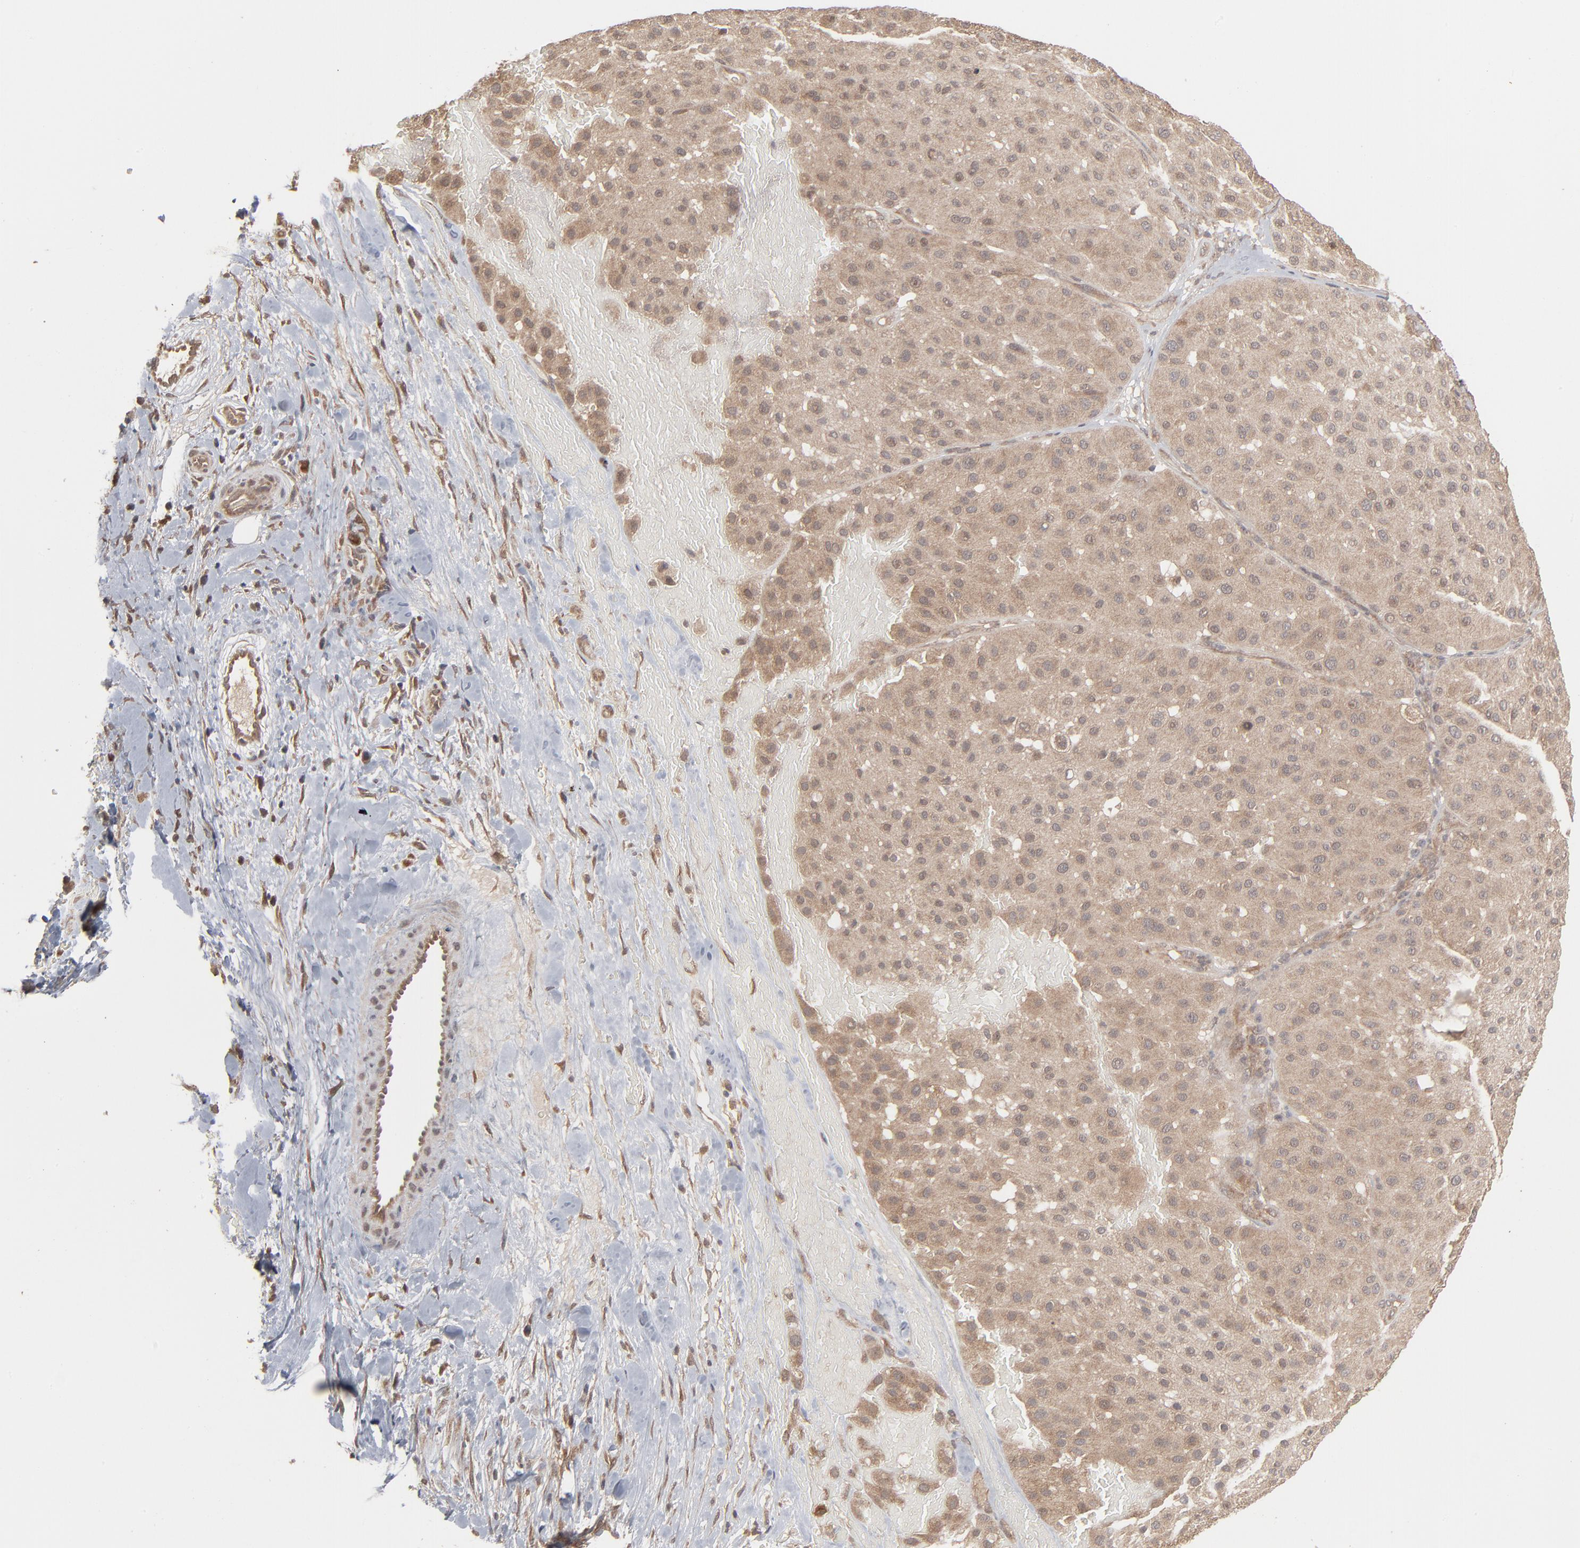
{"staining": {"intensity": "weak", "quantity": ">75%", "location": "cytoplasmic/membranous"}, "tissue": "melanoma", "cell_type": "Tumor cells", "image_type": "cancer", "snomed": [{"axis": "morphology", "description": "Normal tissue, NOS"}, {"axis": "morphology", "description": "Malignant melanoma, Metastatic site"}, {"axis": "topography", "description": "Skin"}], "caption": "A photomicrograph of human malignant melanoma (metastatic site) stained for a protein demonstrates weak cytoplasmic/membranous brown staining in tumor cells.", "gene": "SCFD1", "patient": {"sex": "male", "age": 41}}